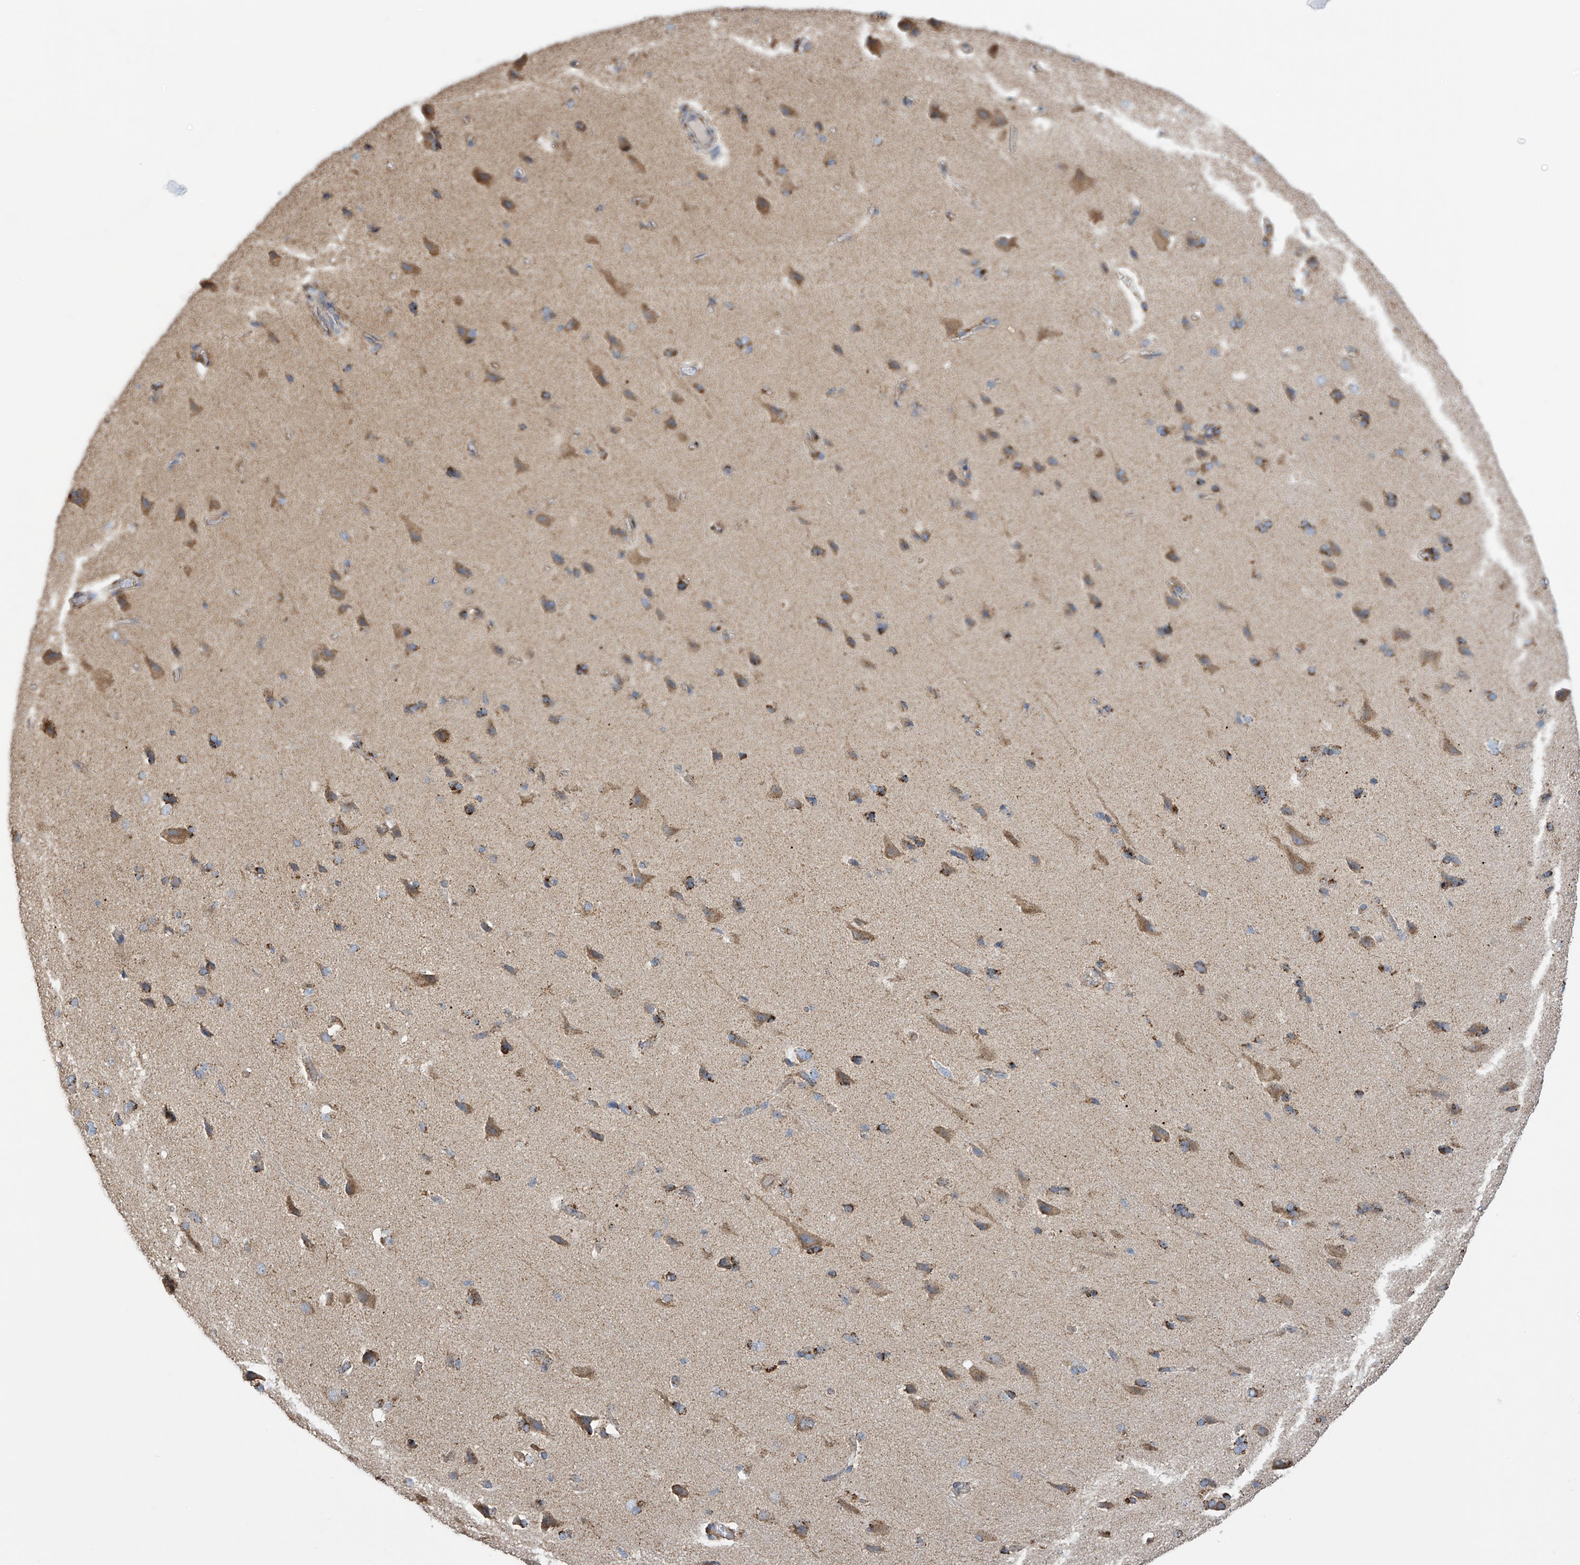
{"staining": {"intensity": "negative", "quantity": "none", "location": "none"}, "tissue": "cerebral cortex", "cell_type": "Endothelial cells", "image_type": "normal", "snomed": [{"axis": "morphology", "description": "Normal tissue, NOS"}, {"axis": "topography", "description": "Cerebral cortex"}], "caption": "Cerebral cortex stained for a protein using immunohistochemistry (IHC) shows no staining endothelial cells.", "gene": "PNPT1", "patient": {"sex": "male", "age": 62}}